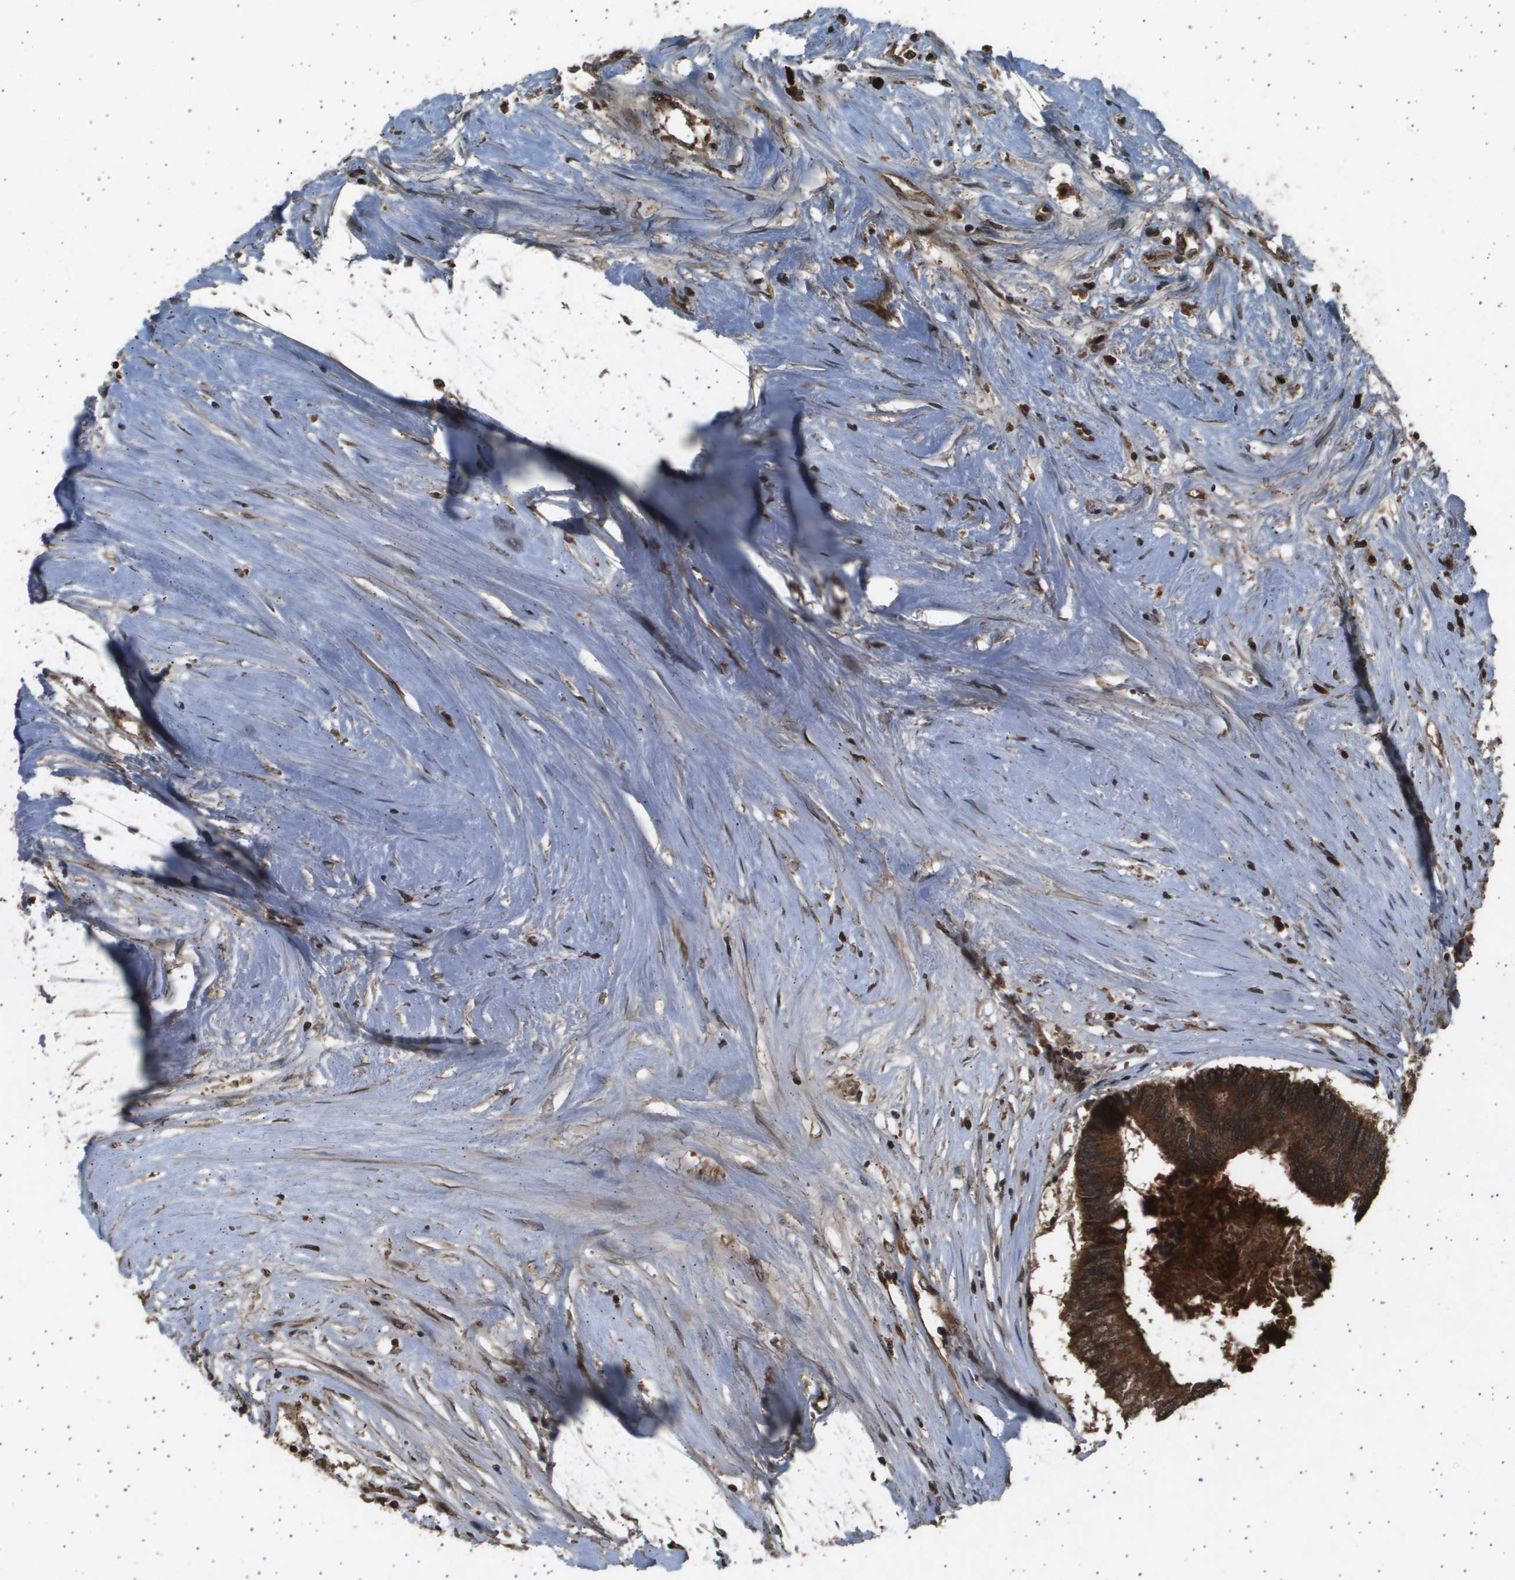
{"staining": {"intensity": "strong", "quantity": ">75%", "location": "cytoplasmic/membranous,nuclear"}, "tissue": "colorectal cancer", "cell_type": "Tumor cells", "image_type": "cancer", "snomed": [{"axis": "morphology", "description": "Adenocarcinoma, NOS"}, {"axis": "topography", "description": "Rectum"}], "caption": "Colorectal cancer was stained to show a protein in brown. There is high levels of strong cytoplasmic/membranous and nuclear staining in about >75% of tumor cells.", "gene": "TNRC6A", "patient": {"sex": "male", "age": 63}}